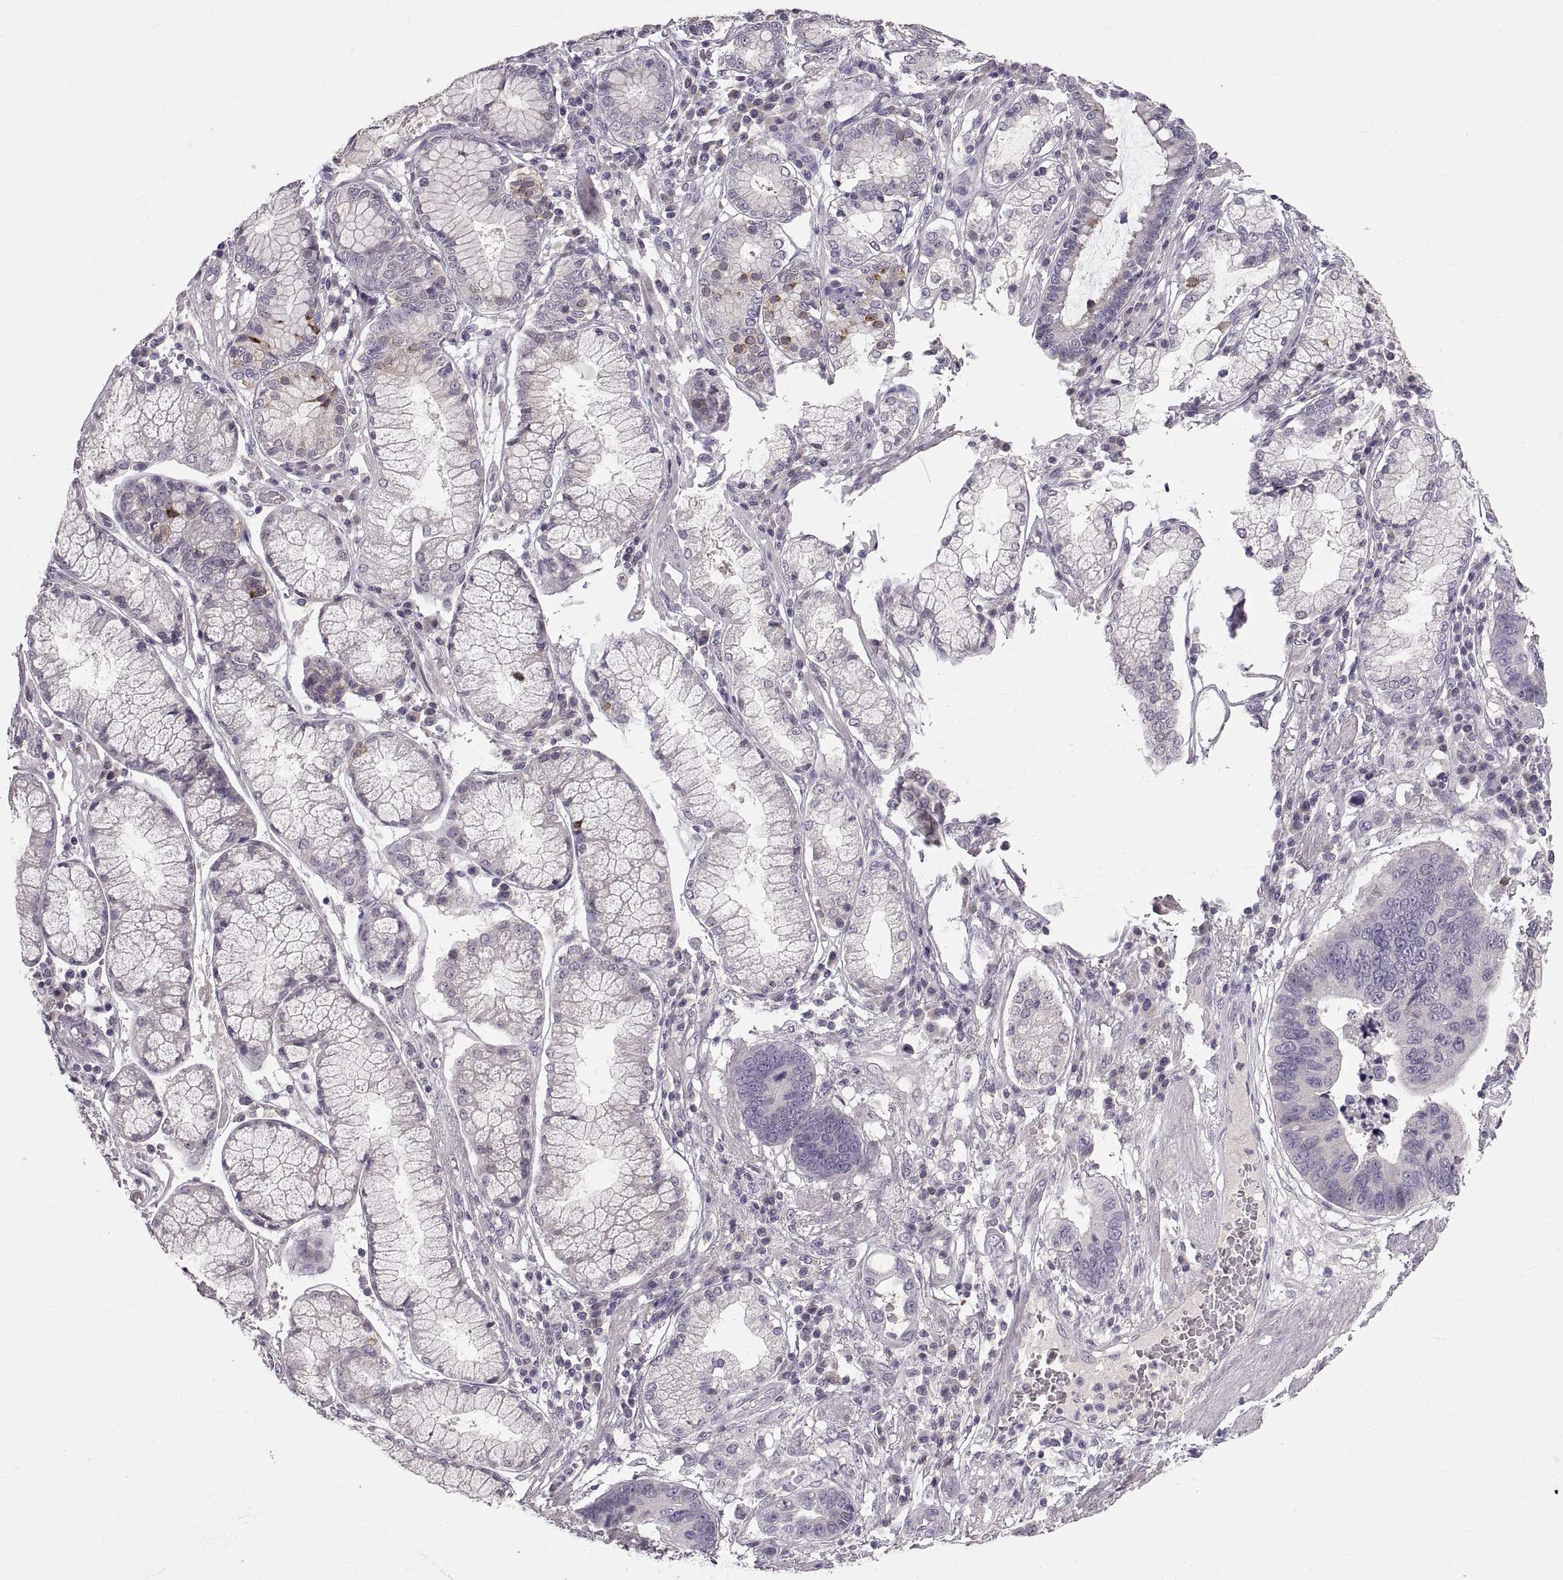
{"staining": {"intensity": "negative", "quantity": "none", "location": "none"}, "tissue": "stomach cancer", "cell_type": "Tumor cells", "image_type": "cancer", "snomed": [{"axis": "morphology", "description": "Adenocarcinoma, NOS"}, {"axis": "topography", "description": "Stomach"}], "caption": "The micrograph shows no staining of tumor cells in stomach cancer (adenocarcinoma). (Stains: DAB IHC with hematoxylin counter stain, Microscopy: brightfield microscopy at high magnification).", "gene": "WFDC8", "patient": {"sex": "male", "age": 84}}